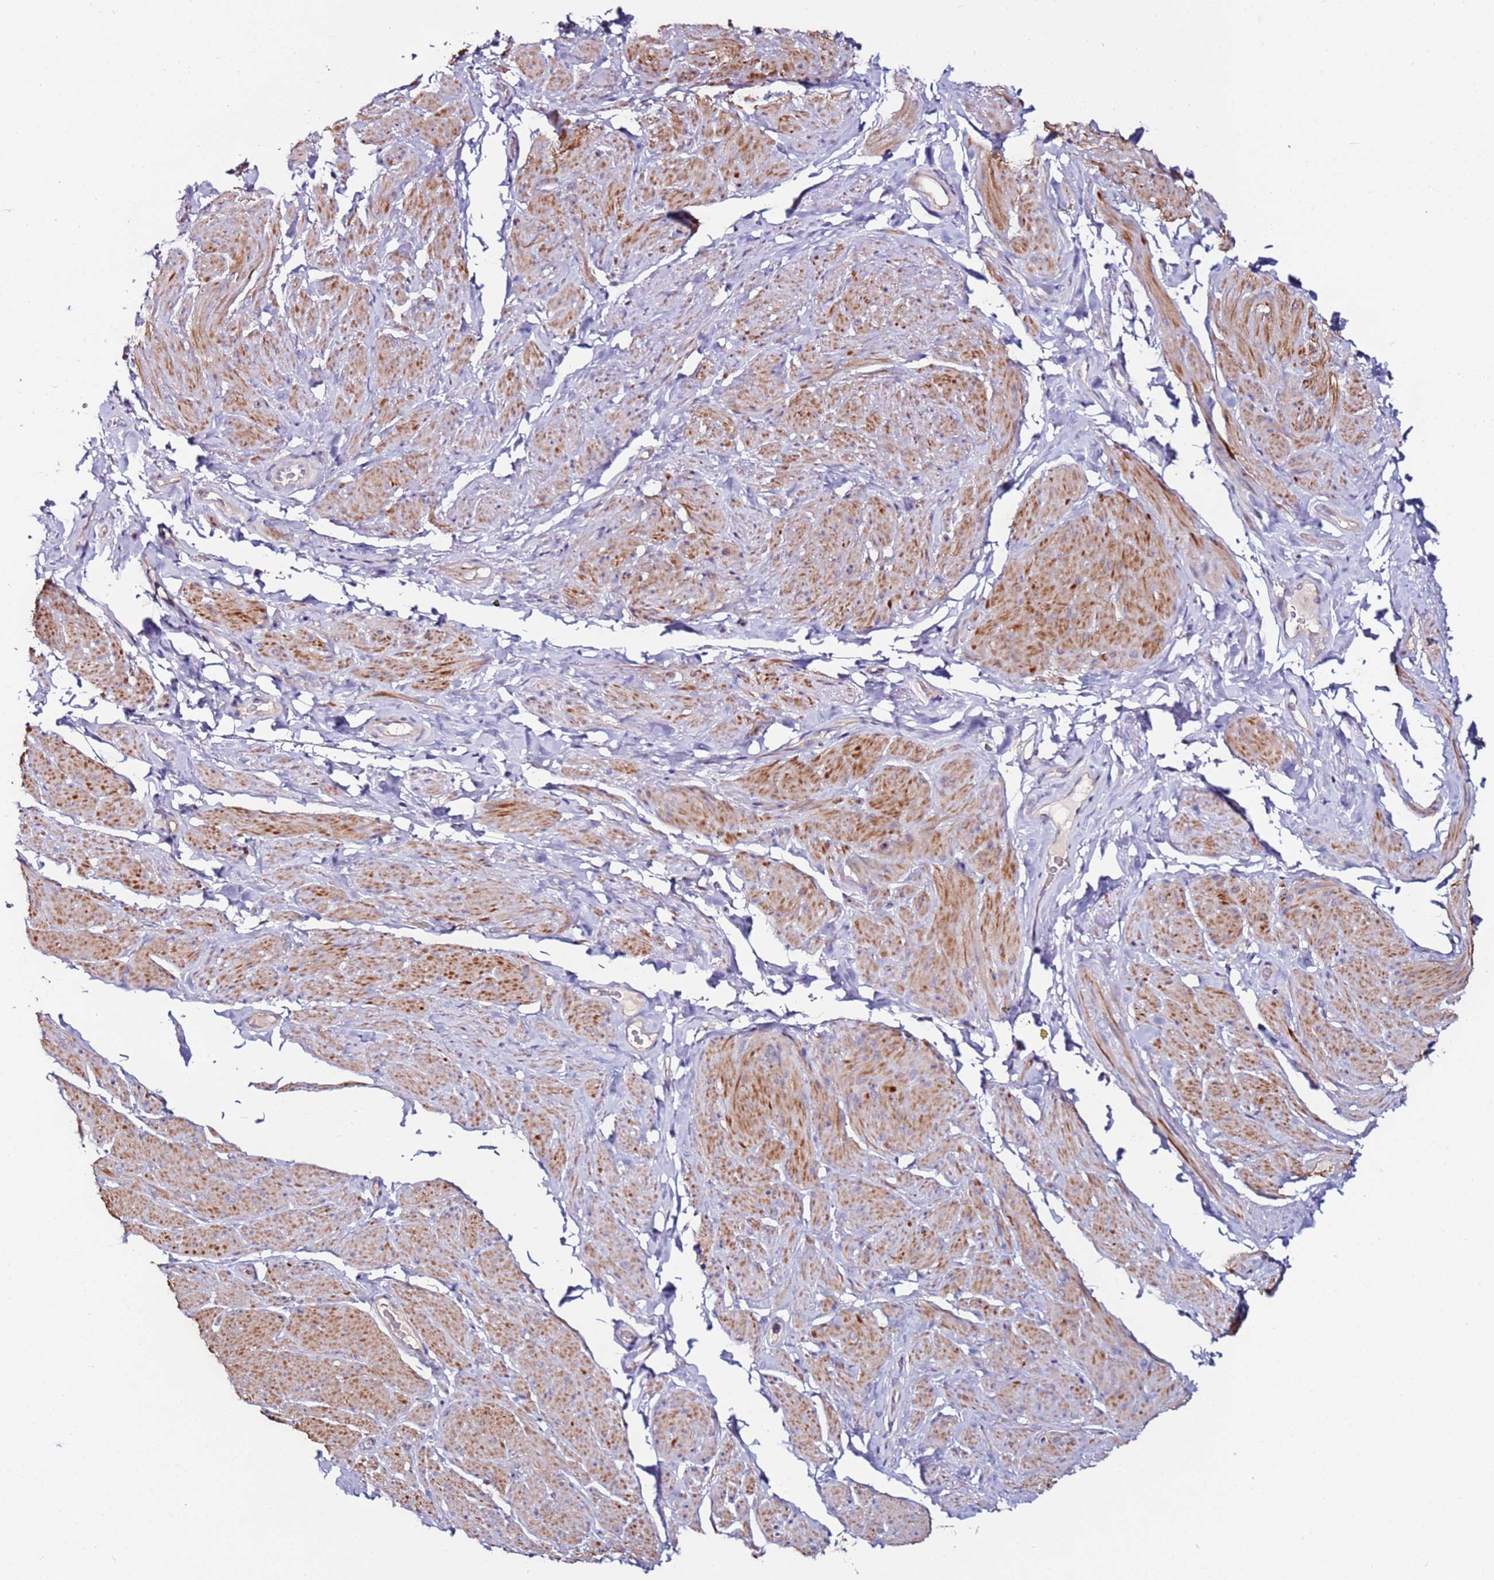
{"staining": {"intensity": "moderate", "quantity": "25%-75%", "location": "cytoplasmic/membranous"}, "tissue": "smooth muscle", "cell_type": "Smooth muscle cells", "image_type": "normal", "snomed": [{"axis": "morphology", "description": "Normal tissue, NOS"}, {"axis": "topography", "description": "Smooth muscle"}, {"axis": "topography", "description": "Peripheral nerve tissue"}], "caption": "Moderate cytoplasmic/membranous positivity is present in approximately 25%-75% of smooth muscle cells in benign smooth muscle. The protein is stained brown, and the nuclei are stained in blue (DAB IHC with brightfield microscopy, high magnification).", "gene": "SRRM5", "patient": {"sex": "male", "age": 69}}